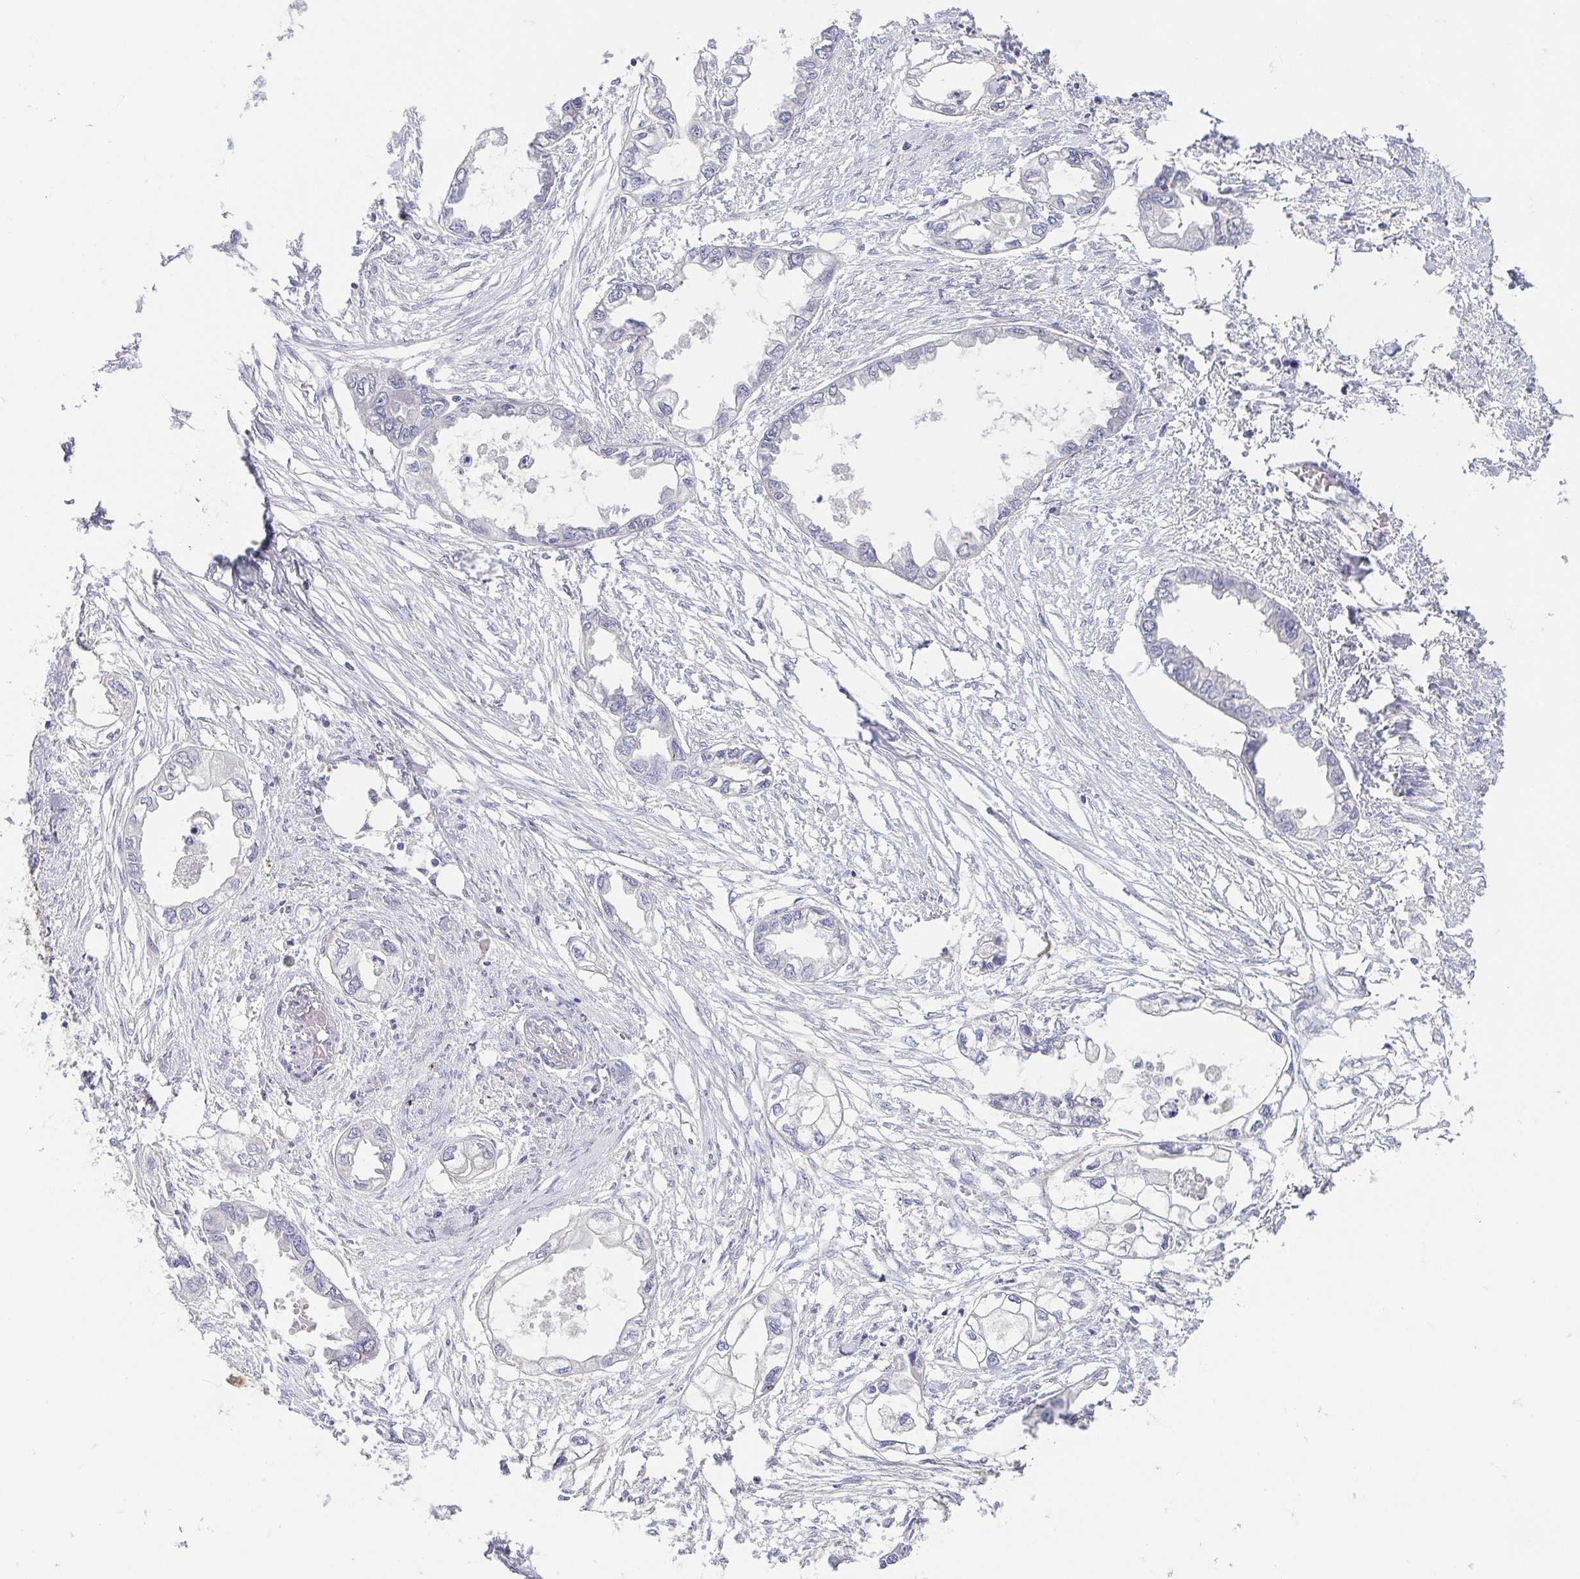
{"staining": {"intensity": "negative", "quantity": "none", "location": "none"}, "tissue": "endometrial cancer", "cell_type": "Tumor cells", "image_type": "cancer", "snomed": [{"axis": "morphology", "description": "Adenocarcinoma, NOS"}, {"axis": "morphology", "description": "Adenocarcinoma, metastatic, NOS"}, {"axis": "topography", "description": "Adipose tissue"}, {"axis": "topography", "description": "Endometrium"}], "caption": "An IHC histopathology image of endometrial metastatic adenocarcinoma is shown. There is no staining in tumor cells of endometrial metastatic adenocarcinoma. (Stains: DAB (3,3'-diaminobenzidine) IHC with hematoxylin counter stain, Microscopy: brightfield microscopy at high magnification).", "gene": "FABP3", "patient": {"sex": "female", "age": 67}}